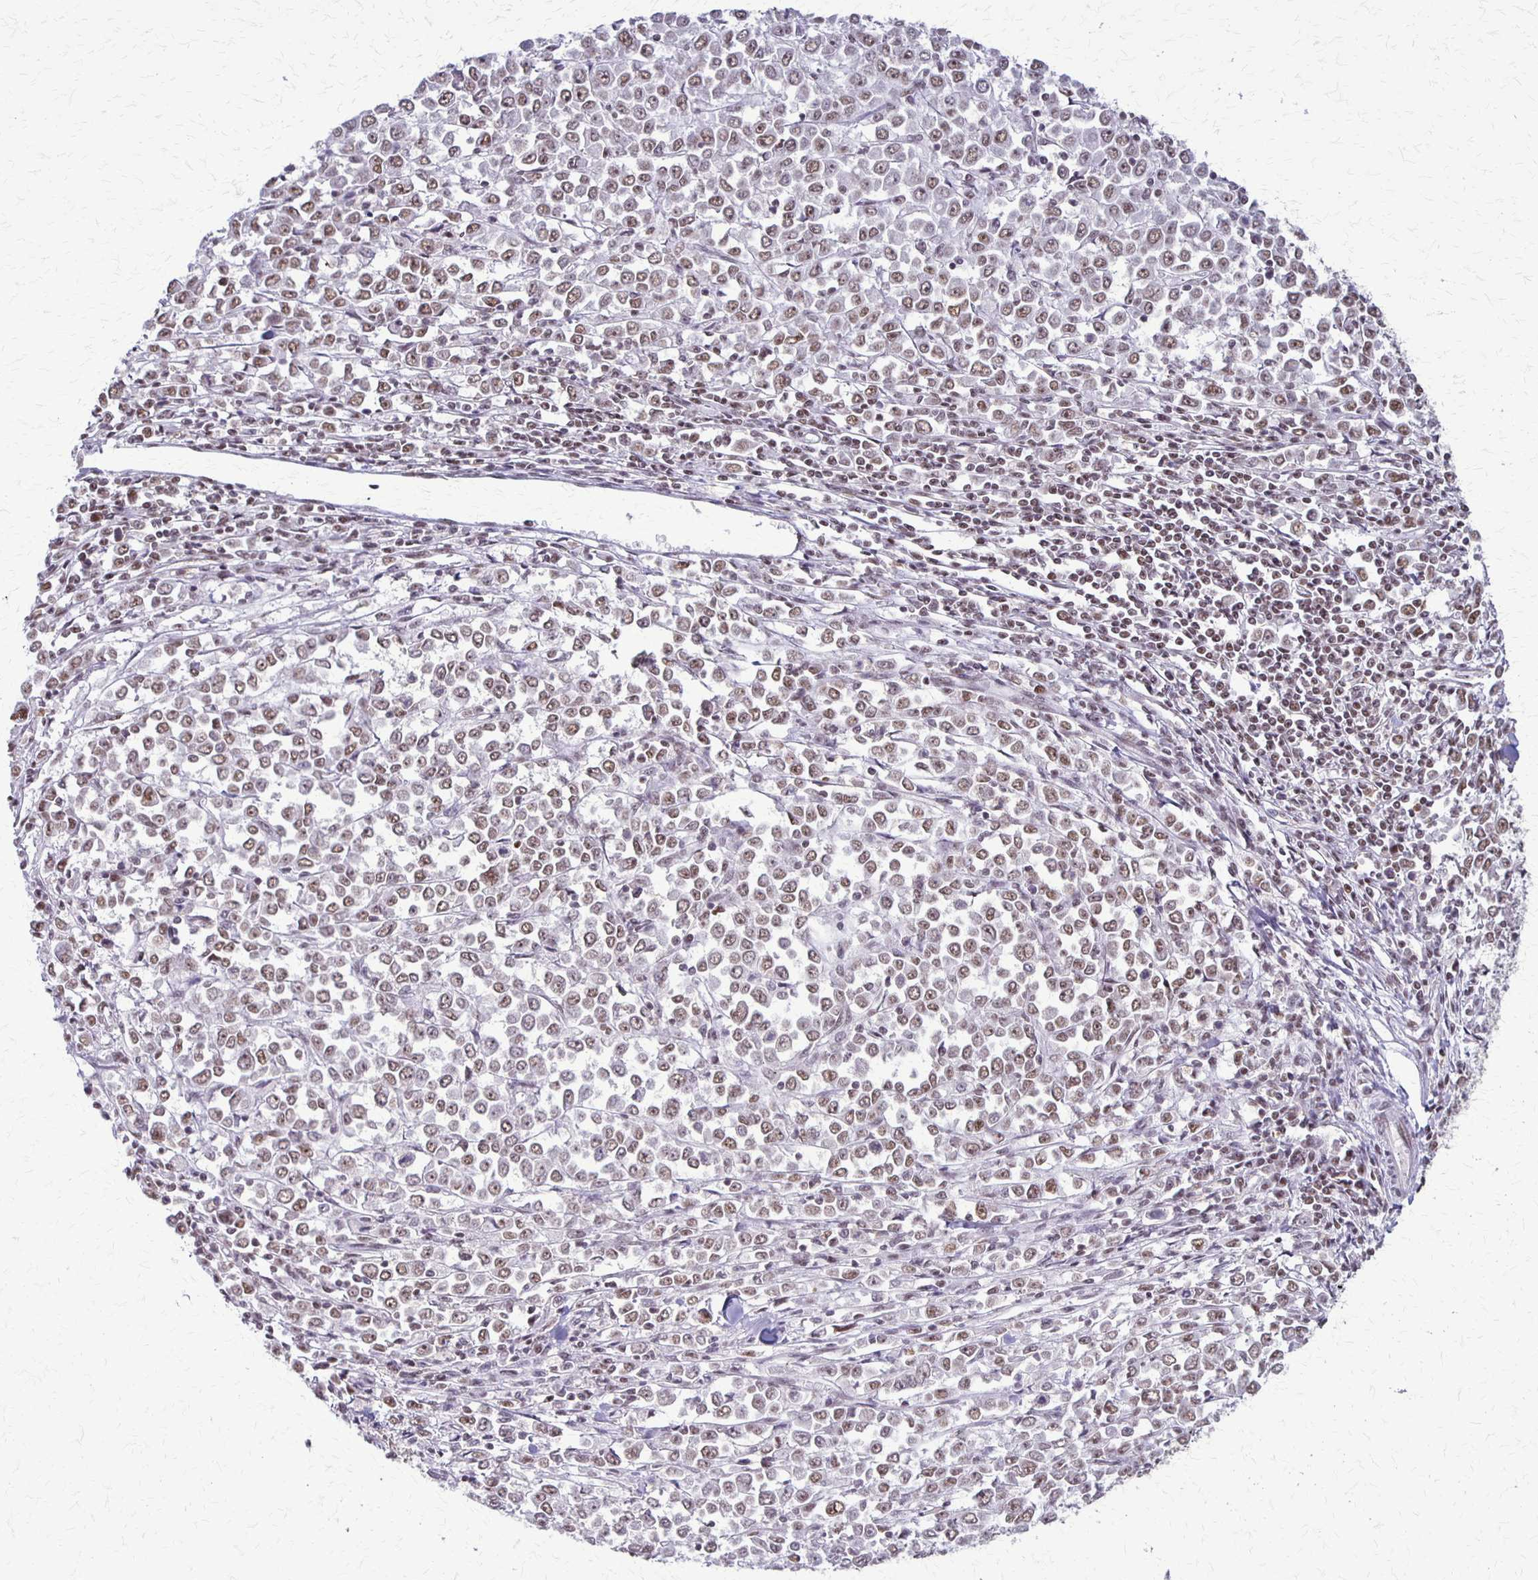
{"staining": {"intensity": "moderate", "quantity": ">75%", "location": "nuclear"}, "tissue": "stomach cancer", "cell_type": "Tumor cells", "image_type": "cancer", "snomed": [{"axis": "morphology", "description": "Adenocarcinoma, NOS"}, {"axis": "topography", "description": "Stomach, upper"}], "caption": "A high-resolution image shows immunohistochemistry staining of adenocarcinoma (stomach), which reveals moderate nuclear positivity in about >75% of tumor cells.", "gene": "XRCC6", "patient": {"sex": "male", "age": 70}}